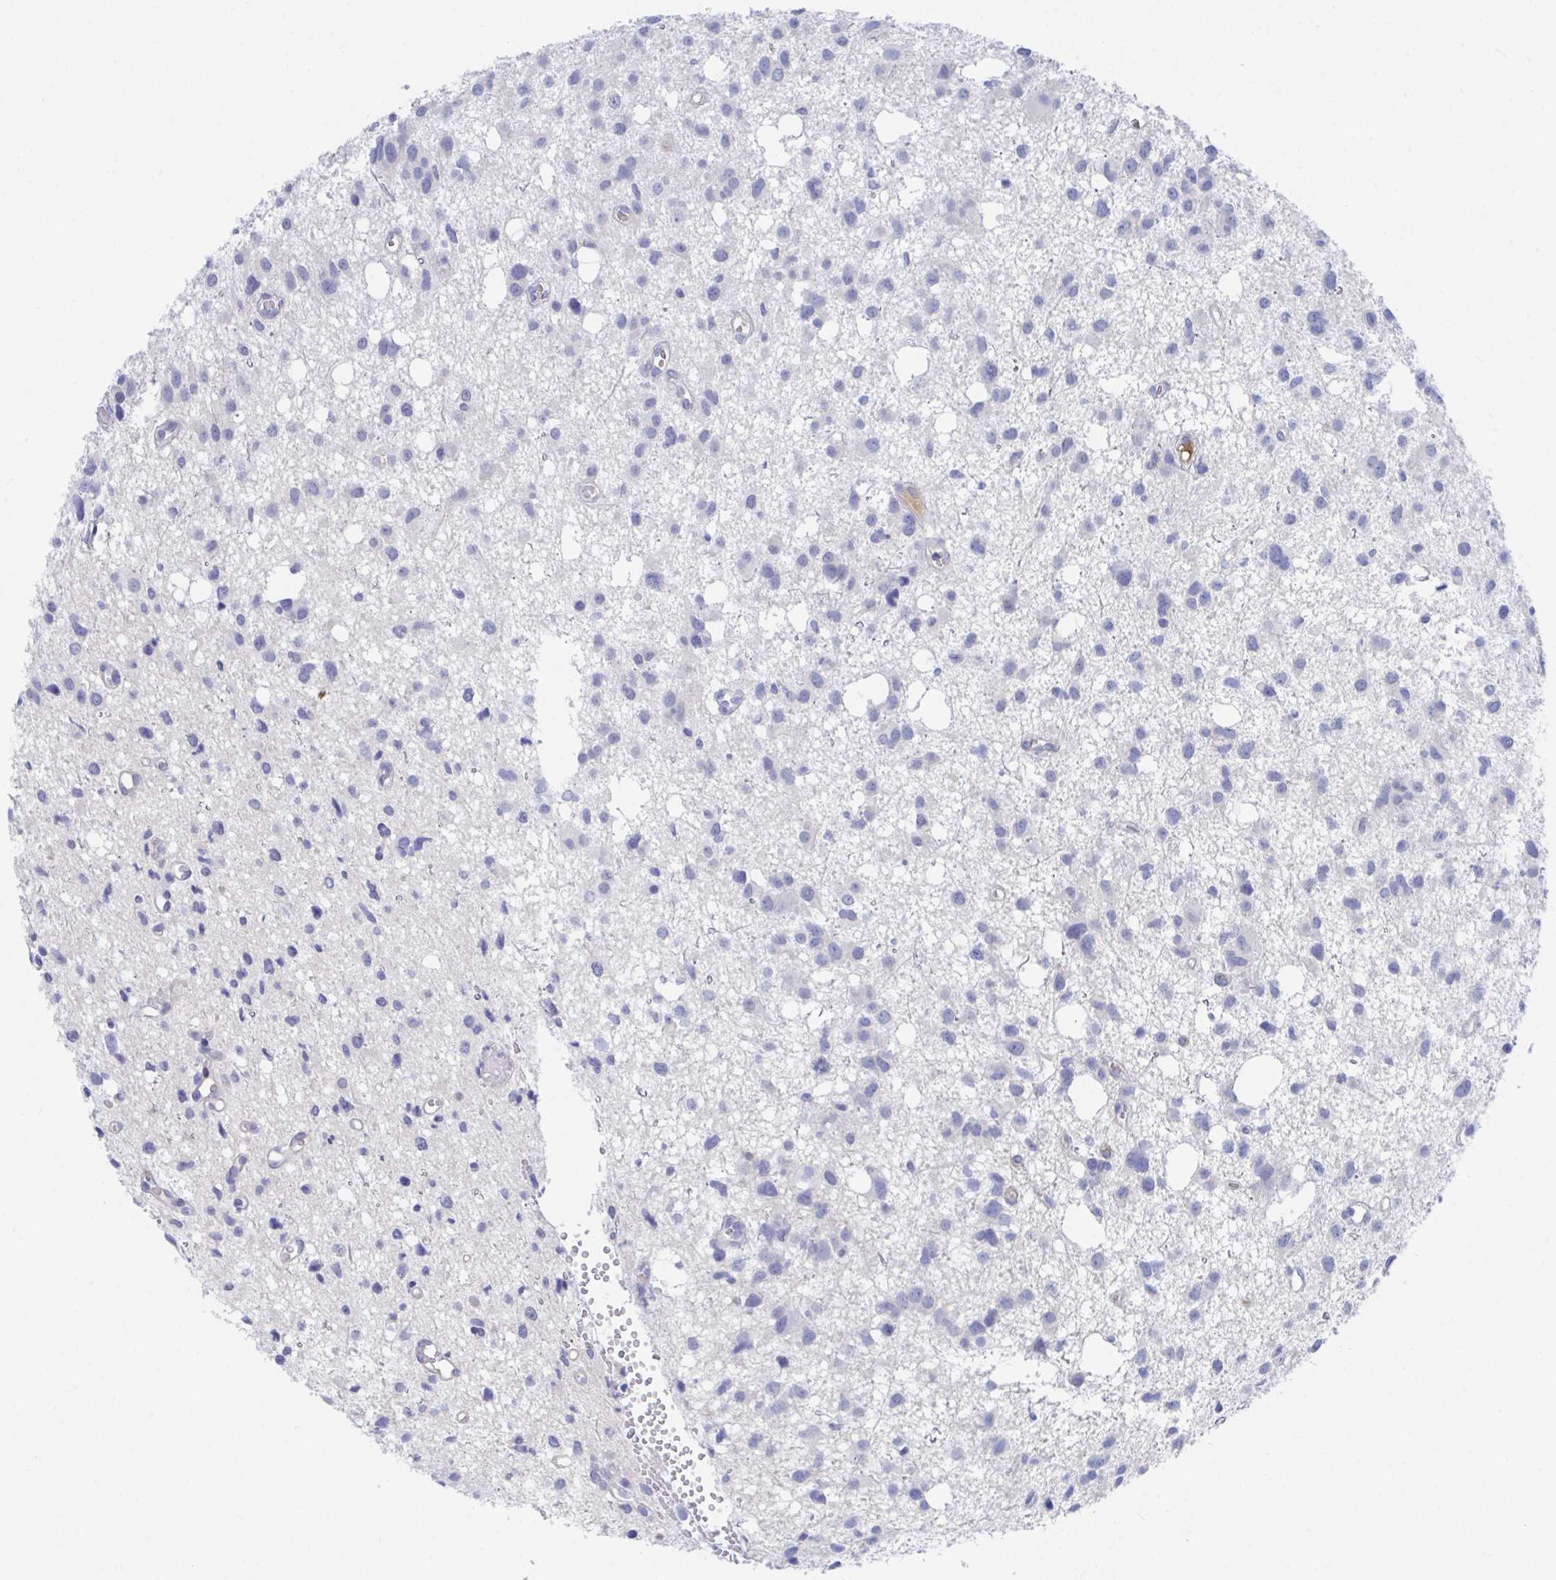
{"staining": {"intensity": "negative", "quantity": "none", "location": "none"}, "tissue": "glioma", "cell_type": "Tumor cells", "image_type": "cancer", "snomed": [{"axis": "morphology", "description": "Glioma, malignant, High grade"}, {"axis": "topography", "description": "Brain"}], "caption": "This is a micrograph of immunohistochemistry staining of glioma, which shows no expression in tumor cells. (DAB (3,3'-diaminobenzidine) immunohistochemistry (IHC), high magnification).", "gene": "TNFAIP6", "patient": {"sex": "male", "age": 23}}